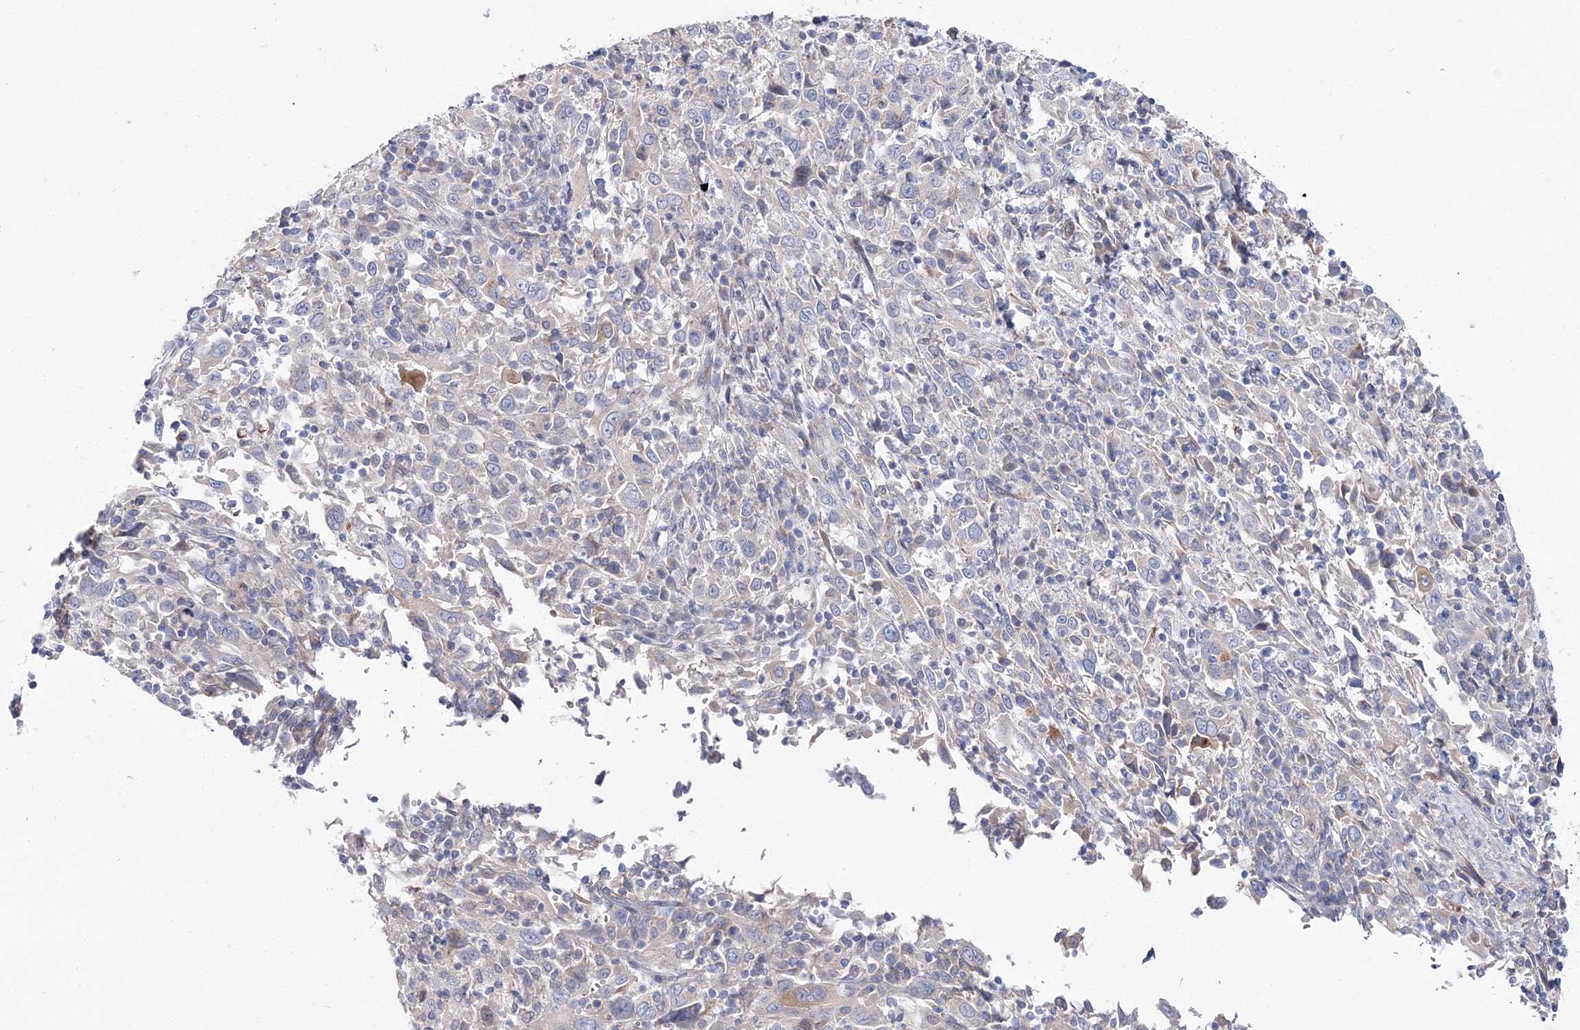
{"staining": {"intensity": "negative", "quantity": "none", "location": "none"}, "tissue": "cervical cancer", "cell_type": "Tumor cells", "image_type": "cancer", "snomed": [{"axis": "morphology", "description": "Squamous cell carcinoma, NOS"}, {"axis": "topography", "description": "Cervix"}], "caption": "High power microscopy photomicrograph of an IHC photomicrograph of squamous cell carcinoma (cervical), revealing no significant expression in tumor cells.", "gene": "ARHGAP32", "patient": {"sex": "female", "age": 46}}